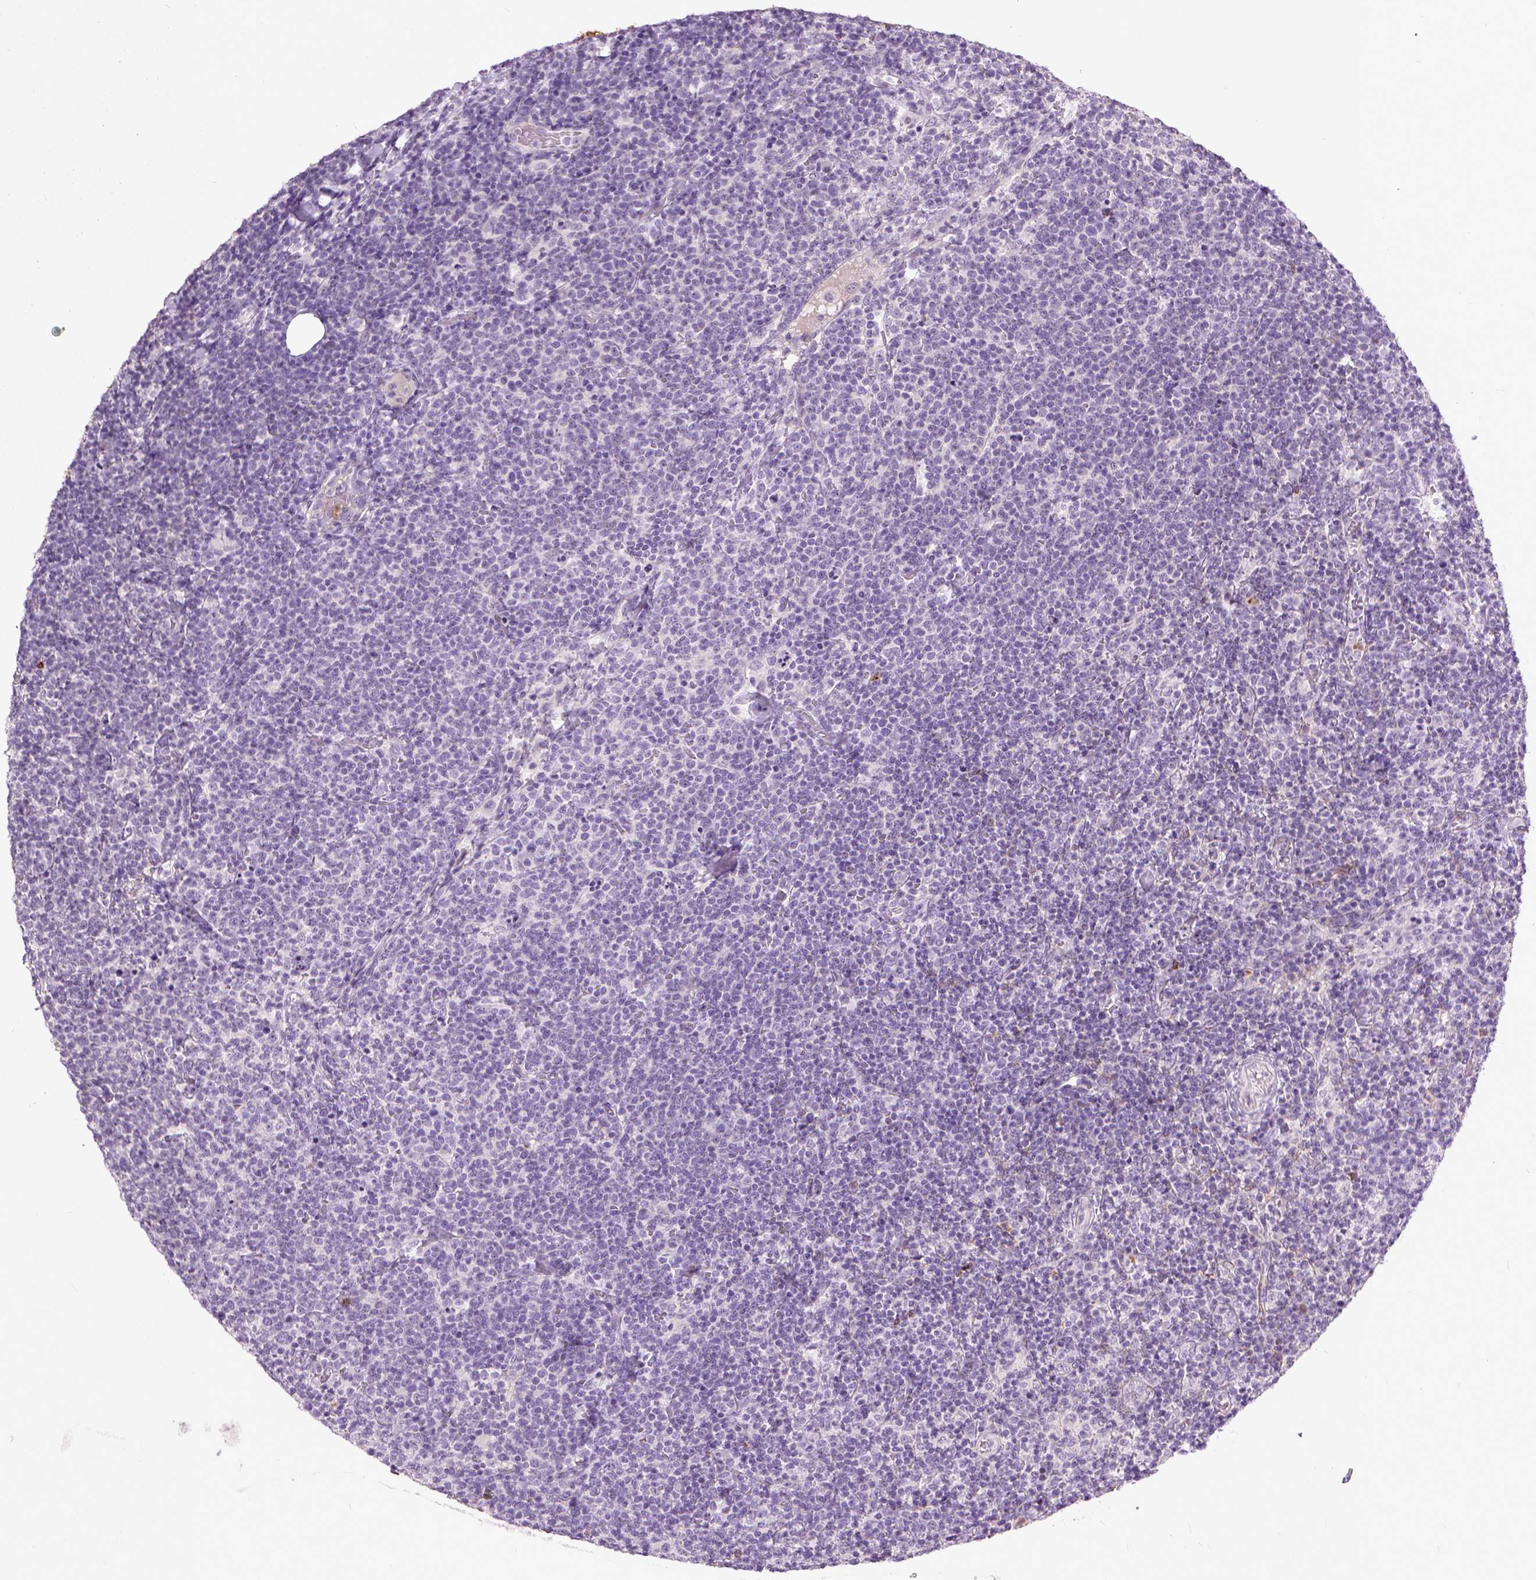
{"staining": {"intensity": "negative", "quantity": "none", "location": "none"}, "tissue": "lymphoma", "cell_type": "Tumor cells", "image_type": "cancer", "snomed": [{"axis": "morphology", "description": "Malignant lymphoma, non-Hodgkin's type, High grade"}, {"axis": "topography", "description": "Lymph node"}], "caption": "A micrograph of human lymphoma is negative for staining in tumor cells. Brightfield microscopy of immunohistochemistry stained with DAB (brown) and hematoxylin (blue), captured at high magnification.", "gene": "MAPT", "patient": {"sex": "male", "age": 61}}